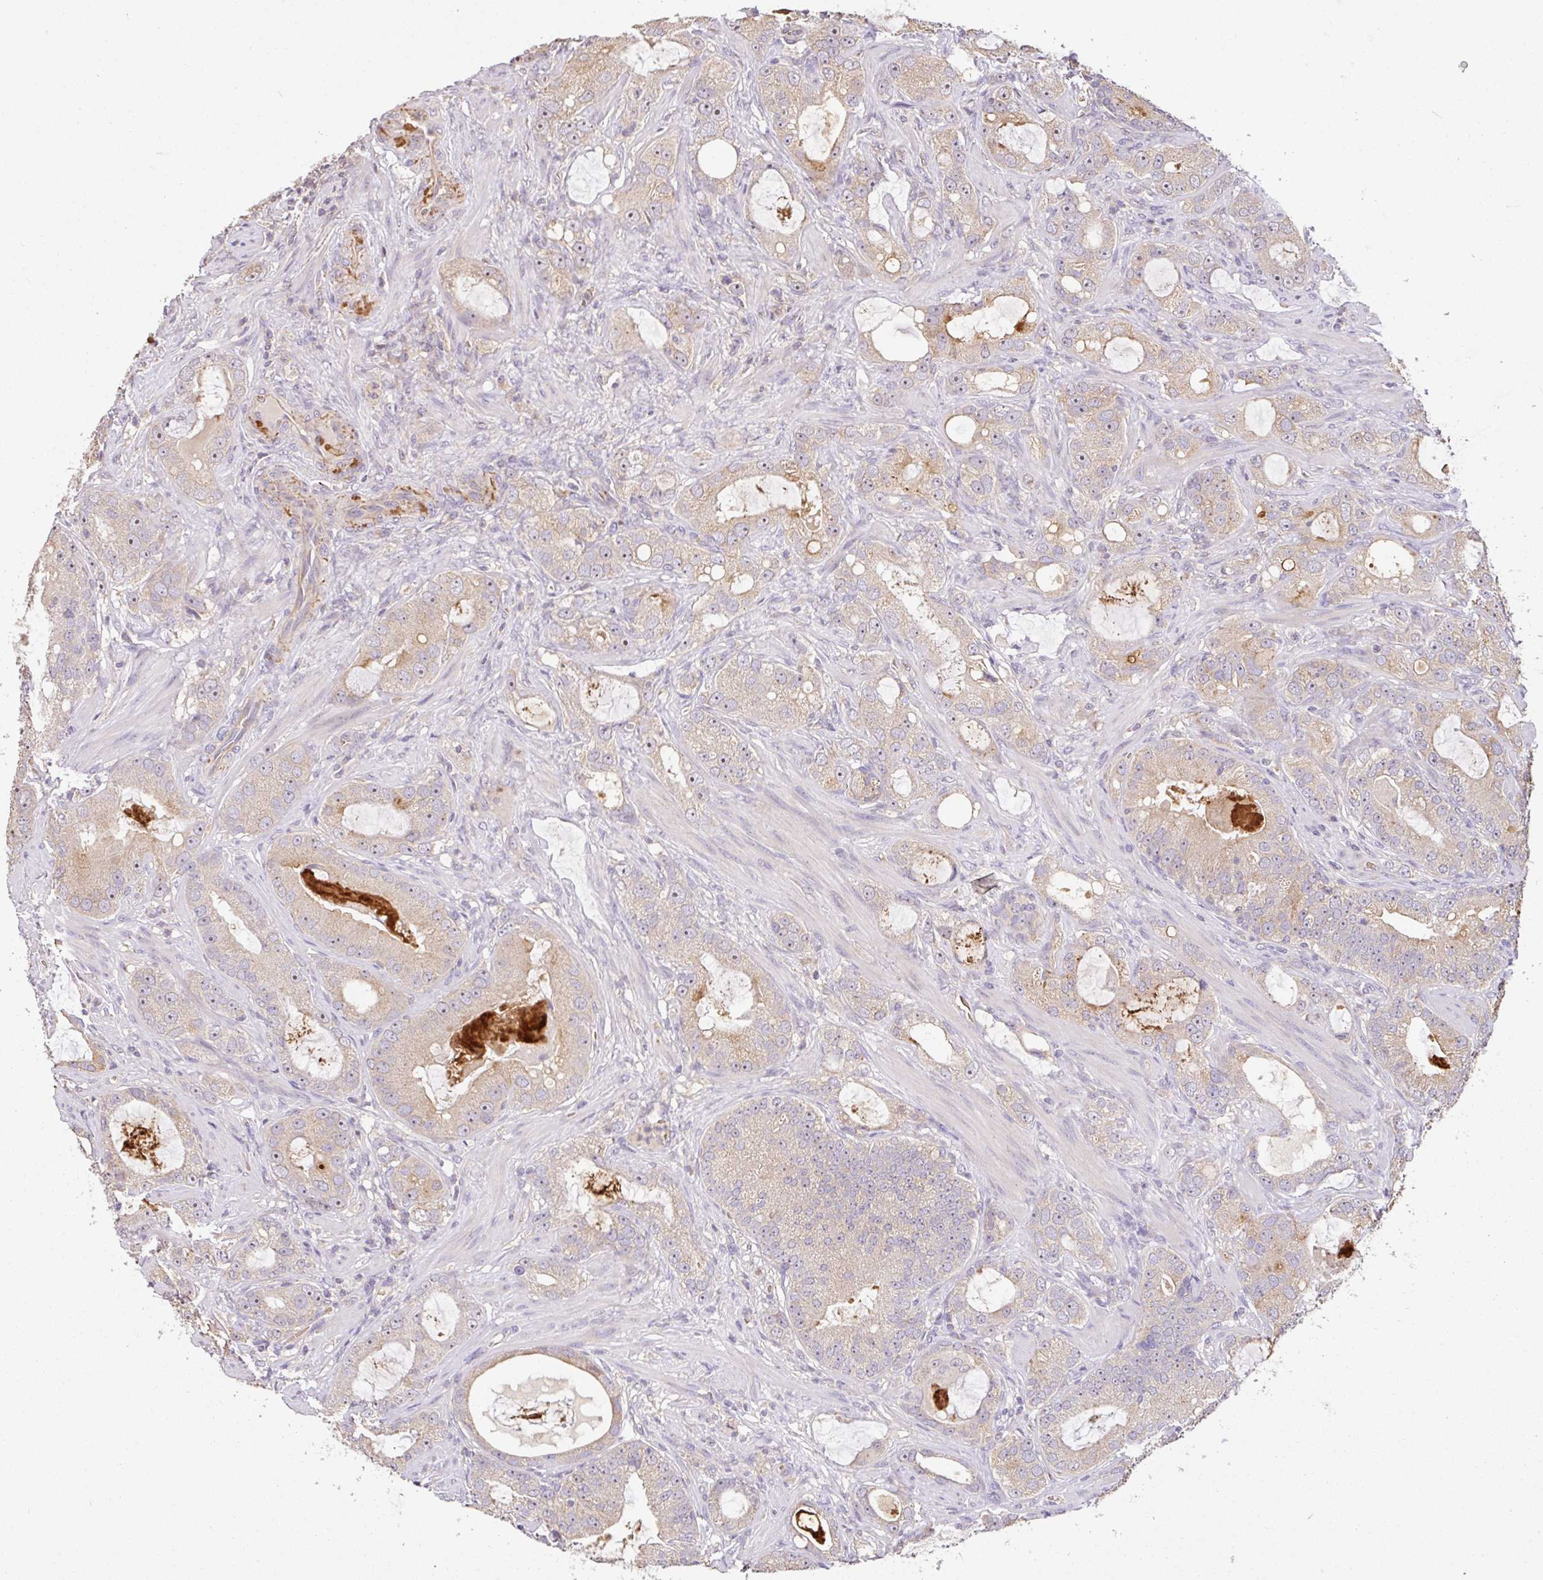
{"staining": {"intensity": "weak", "quantity": "<25%", "location": "cytoplasmic/membranous"}, "tissue": "prostate cancer", "cell_type": "Tumor cells", "image_type": "cancer", "snomed": [{"axis": "morphology", "description": "Adenocarcinoma, High grade"}, {"axis": "topography", "description": "Prostate"}], "caption": "This photomicrograph is of prostate high-grade adenocarcinoma stained with IHC to label a protein in brown with the nuclei are counter-stained blue. There is no expression in tumor cells. Brightfield microscopy of IHC stained with DAB (brown) and hematoxylin (blue), captured at high magnification.", "gene": "C1QTNF9B", "patient": {"sex": "male", "age": 65}}